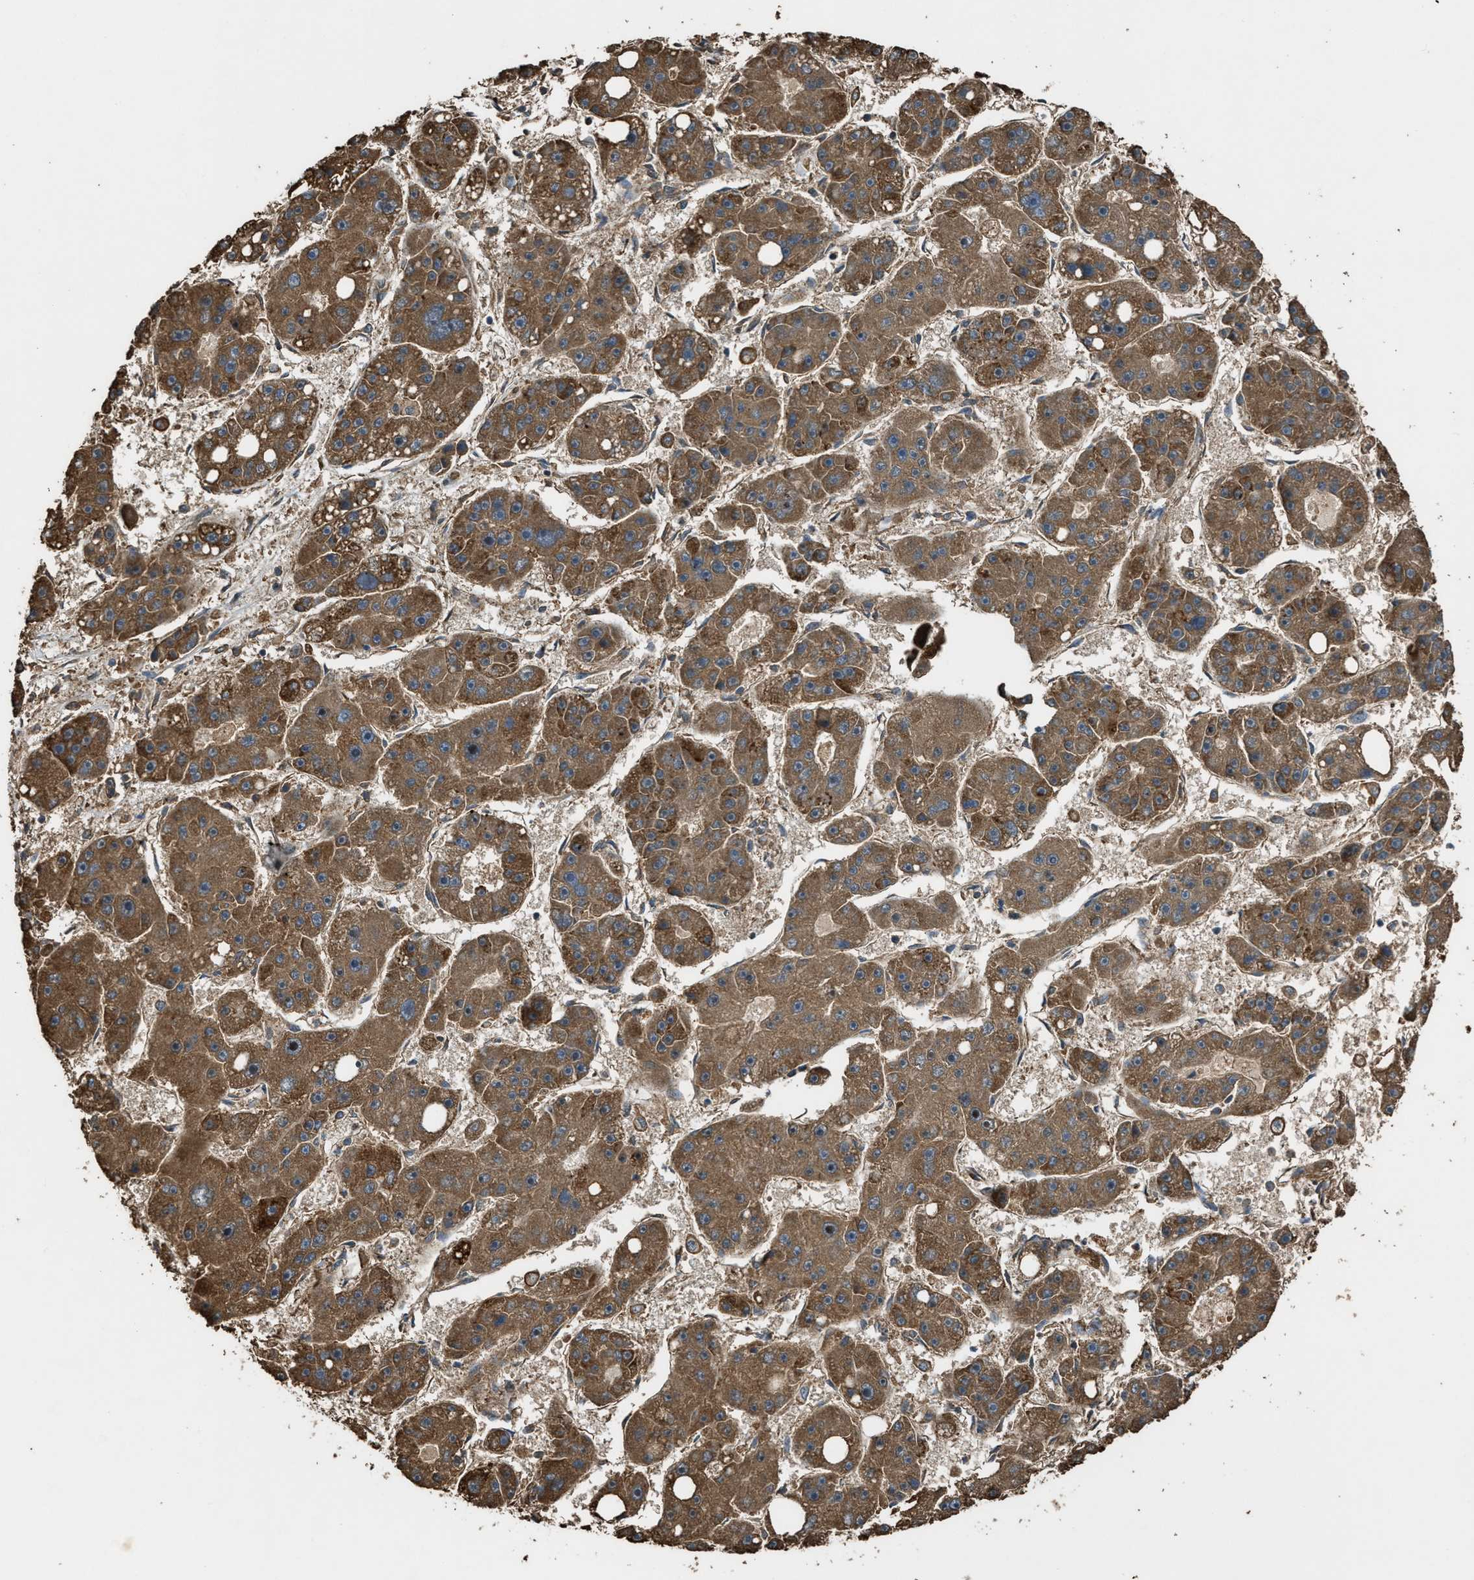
{"staining": {"intensity": "moderate", "quantity": ">75%", "location": "cytoplasmic/membranous"}, "tissue": "liver cancer", "cell_type": "Tumor cells", "image_type": "cancer", "snomed": [{"axis": "morphology", "description": "Carcinoma, Hepatocellular, NOS"}, {"axis": "topography", "description": "Liver"}], "caption": "A medium amount of moderate cytoplasmic/membranous expression is present in about >75% of tumor cells in hepatocellular carcinoma (liver) tissue.", "gene": "MAP3K8", "patient": {"sex": "female", "age": 61}}